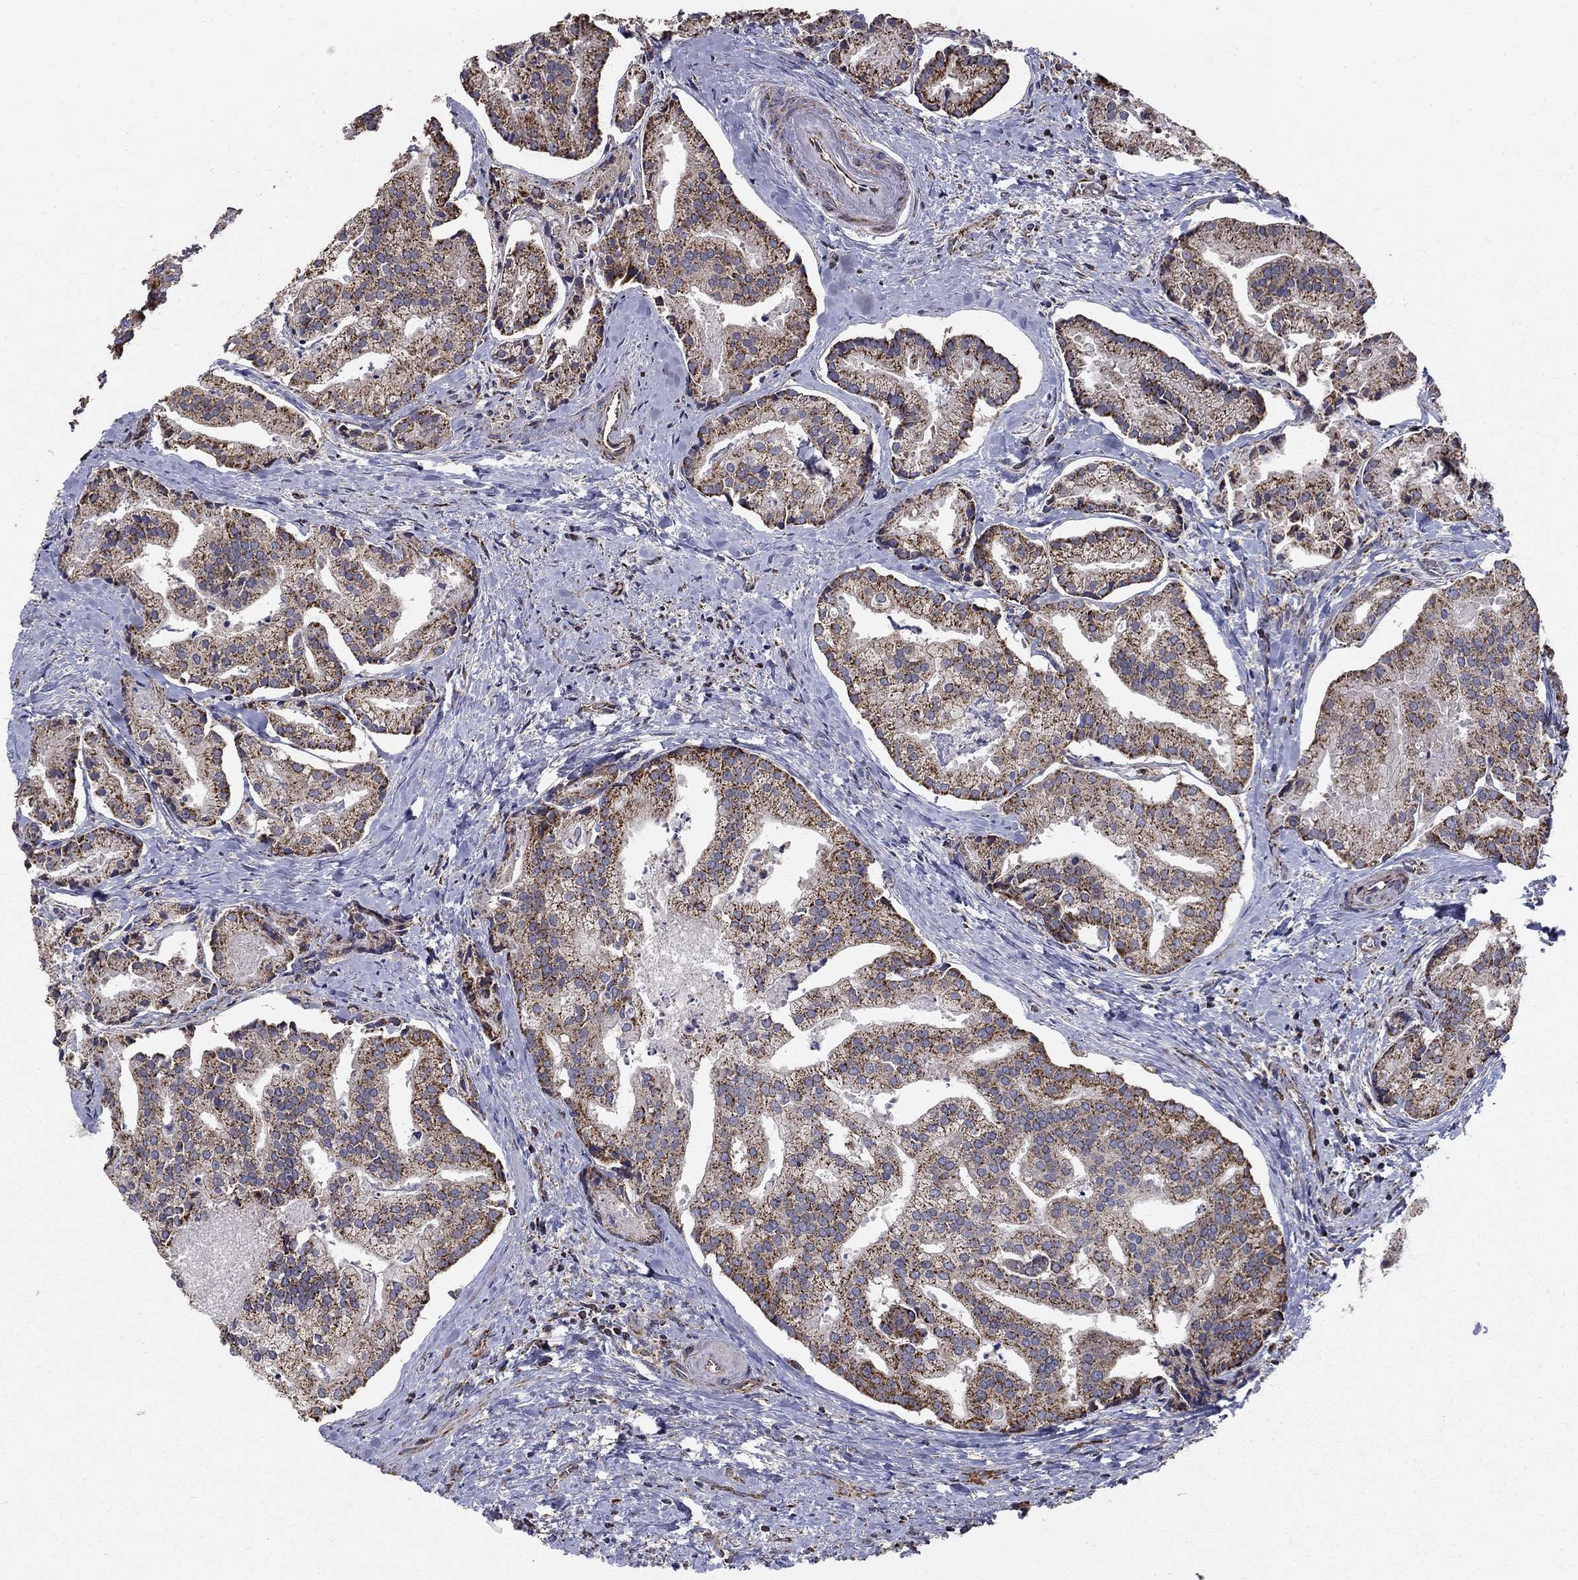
{"staining": {"intensity": "strong", "quantity": "25%-75%", "location": "cytoplasmic/membranous"}, "tissue": "prostate cancer", "cell_type": "Tumor cells", "image_type": "cancer", "snomed": [{"axis": "morphology", "description": "Adenocarcinoma, NOS"}, {"axis": "topography", "description": "Prostate and seminal vesicle, NOS"}, {"axis": "topography", "description": "Prostate"}], "caption": "Prostate cancer stained for a protein exhibits strong cytoplasmic/membranous positivity in tumor cells. Using DAB (3,3'-diaminobenzidine) (brown) and hematoxylin (blue) stains, captured at high magnification using brightfield microscopy.", "gene": "NDUFS8", "patient": {"sex": "male", "age": 44}}